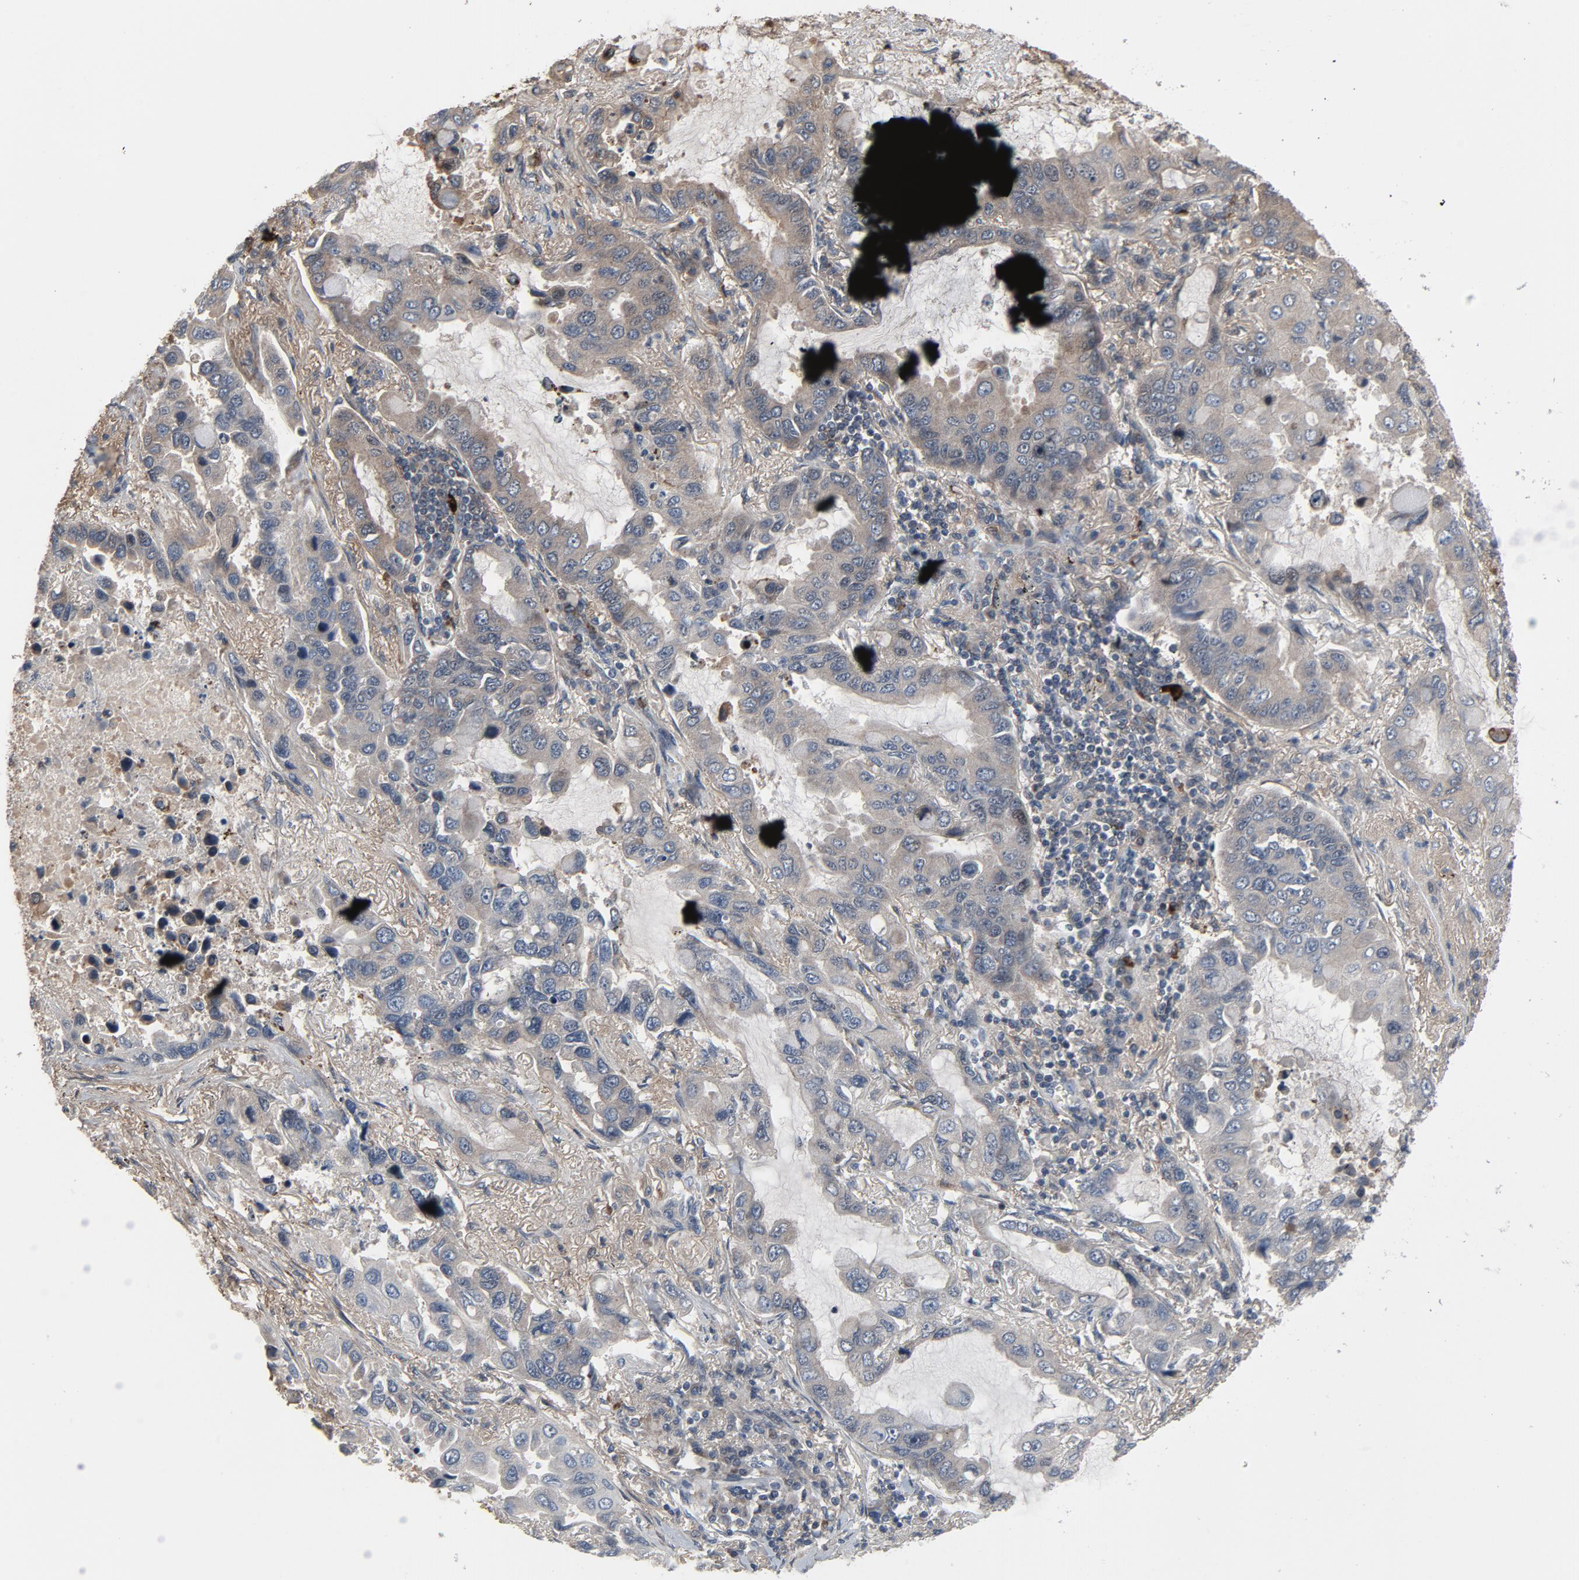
{"staining": {"intensity": "negative", "quantity": "none", "location": "none"}, "tissue": "lung cancer", "cell_type": "Tumor cells", "image_type": "cancer", "snomed": [{"axis": "morphology", "description": "Adenocarcinoma, NOS"}, {"axis": "topography", "description": "Lung"}], "caption": "DAB immunohistochemical staining of human lung cancer (adenocarcinoma) exhibits no significant staining in tumor cells. The staining is performed using DAB brown chromogen with nuclei counter-stained in using hematoxylin.", "gene": "PDZD4", "patient": {"sex": "male", "age": 64}}